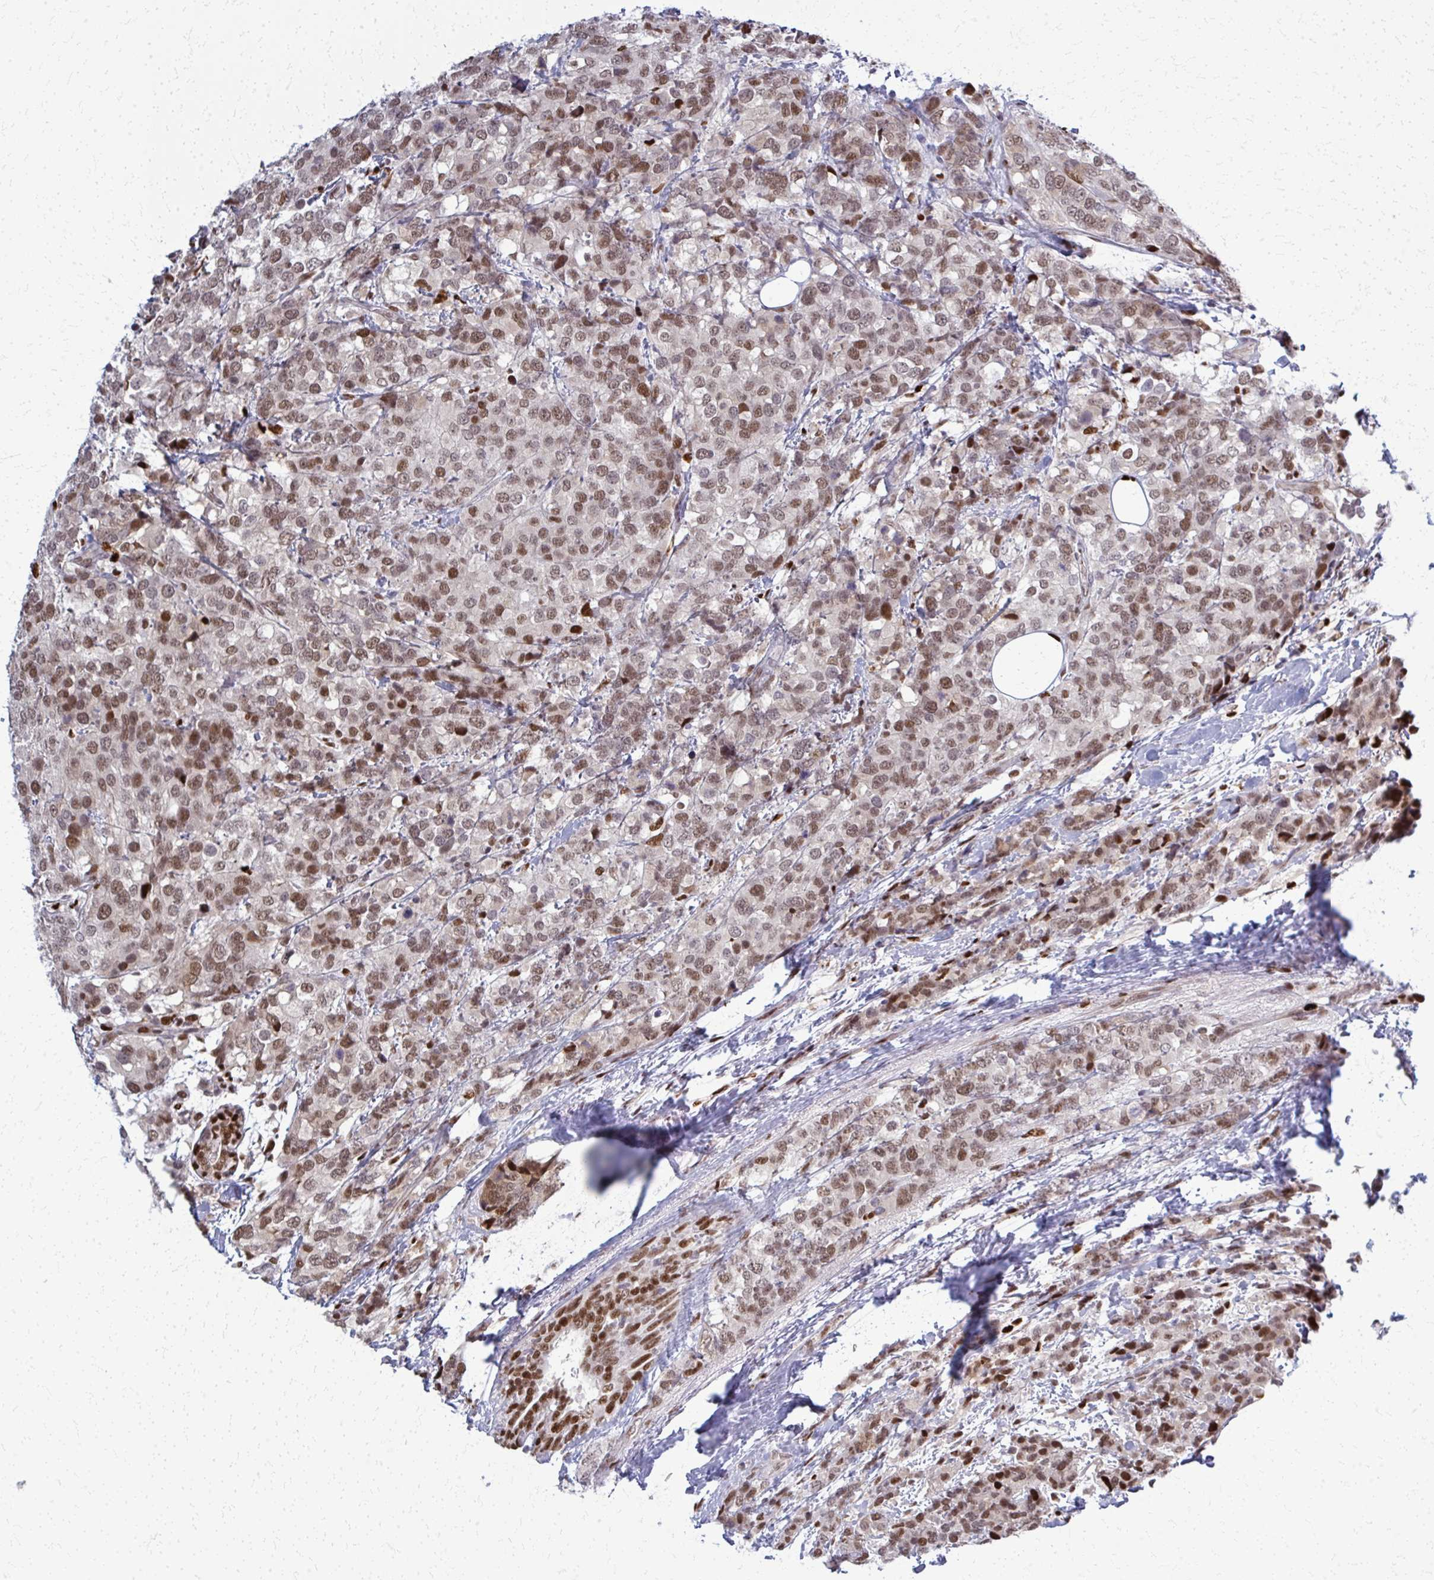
{"staining": {"intensity": "moderate", "quantity": ">75%", "location": "nuclear"}, "tissue": "breast cancer", "cell_type": "Tumor cells", "image_type": "cancer", "snomed": [{"axis": "morphology", "description": "Lobular carcinoma"}, {"axis": "topography", "description": "Breast"}], "caption": "Tumor cells exhibit medium levels of moderate nuclear expression in about >75% of cells in breast lobular carcinoma.", "gene": "ZNF559", "patient": {"sex": "female", "age": 59}}